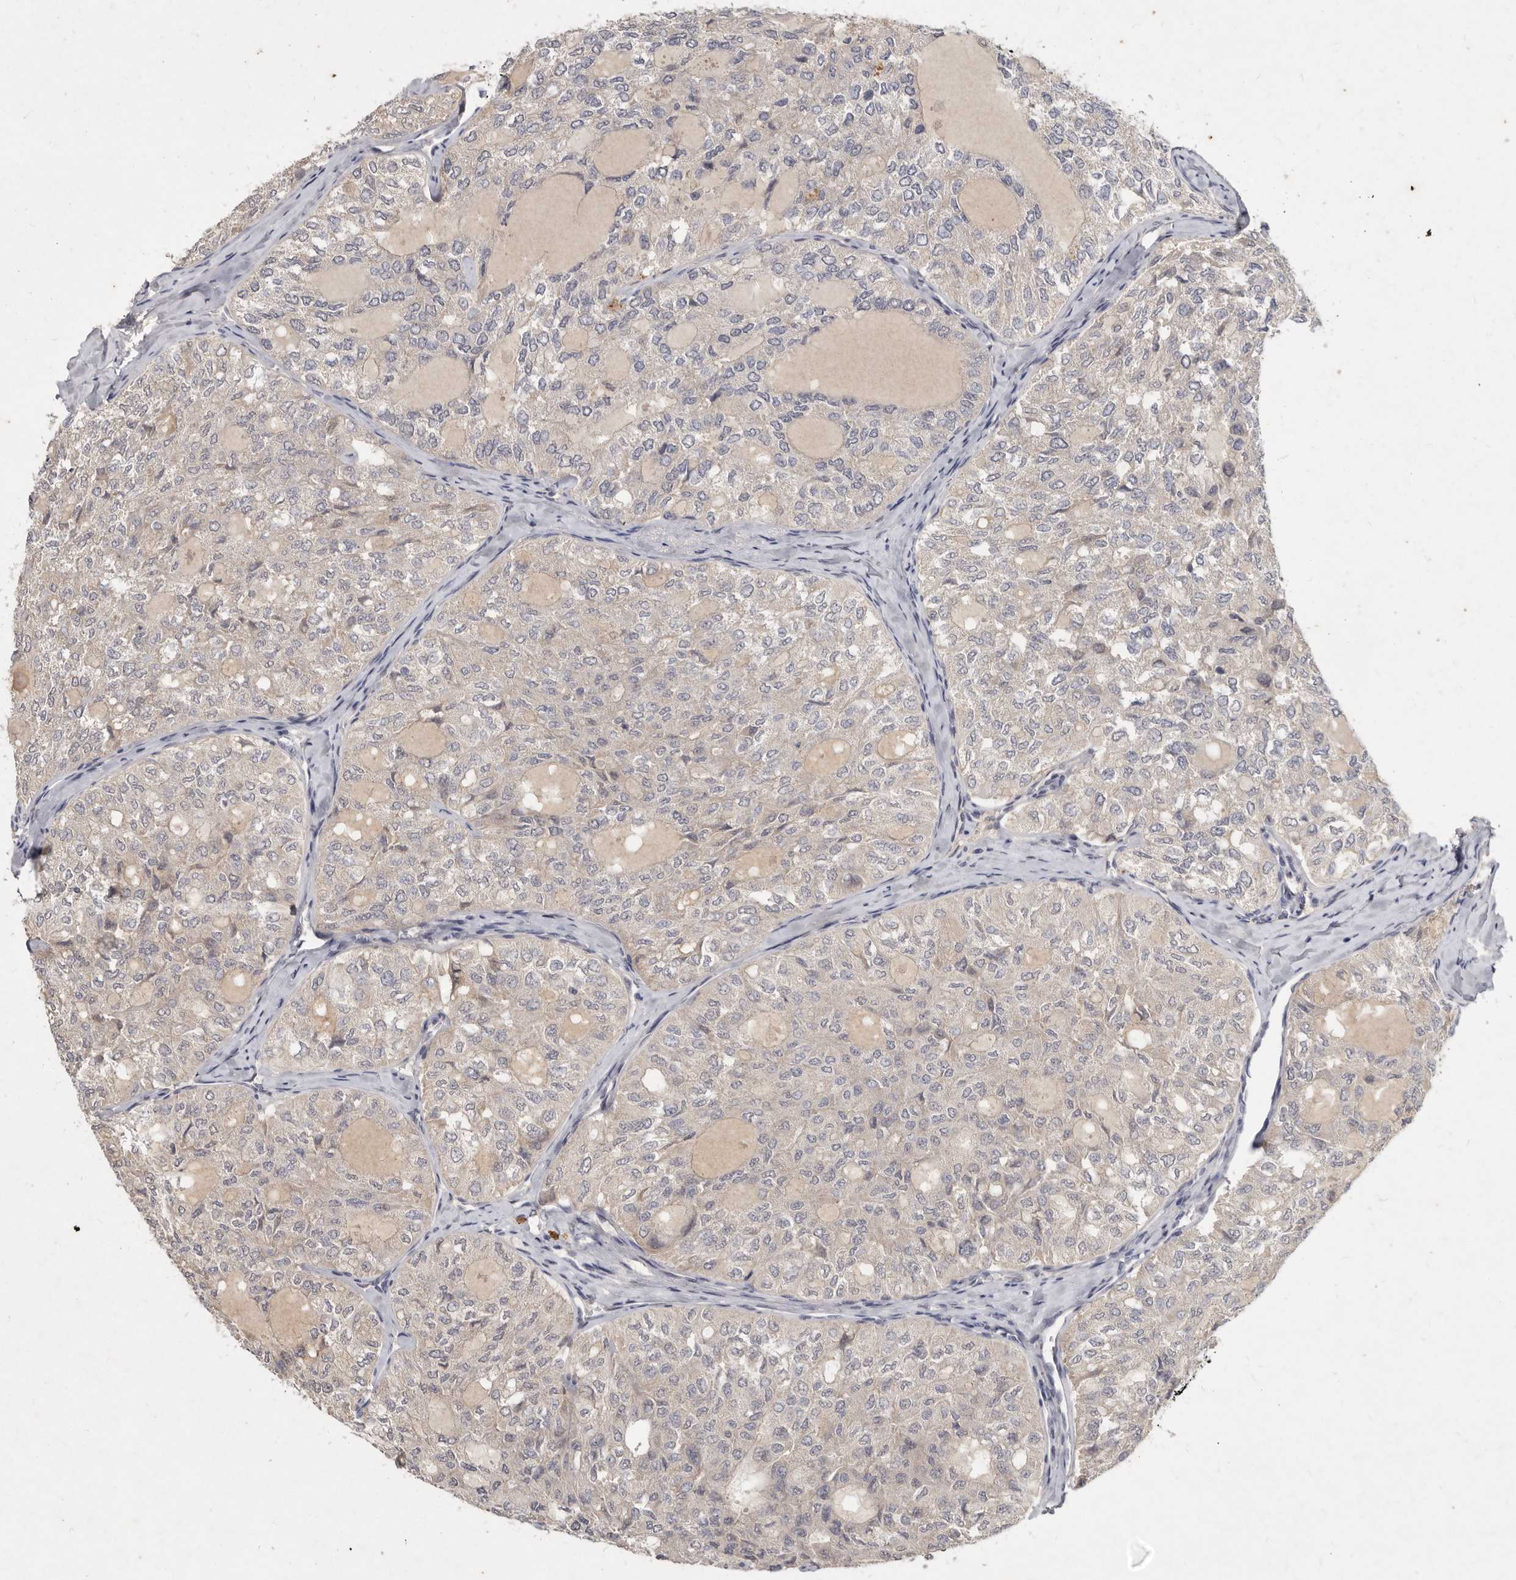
{"staining": {"intensity": "negative", "quantity": "none", "location": "none"}, "tissue": "thyroid cancer", "cell_type": "Tumor cells", "image_type": "cancer", "snomed": [{"axis": "morphology", "description": "Follicular adenoma carcinoma, NOS"}, {"axis": "topography", "description": "Thyroid gland"}], "caption": "This micrograph is of thyroid follicular adenoma carcinoma stained with immunohistochemistry to label a protein in brown with the nuclei are counter-stained blue. There is no expression in tumor cells.", "gene": "SLC22A1", "patient": {"sex": "male", "age": 75}}